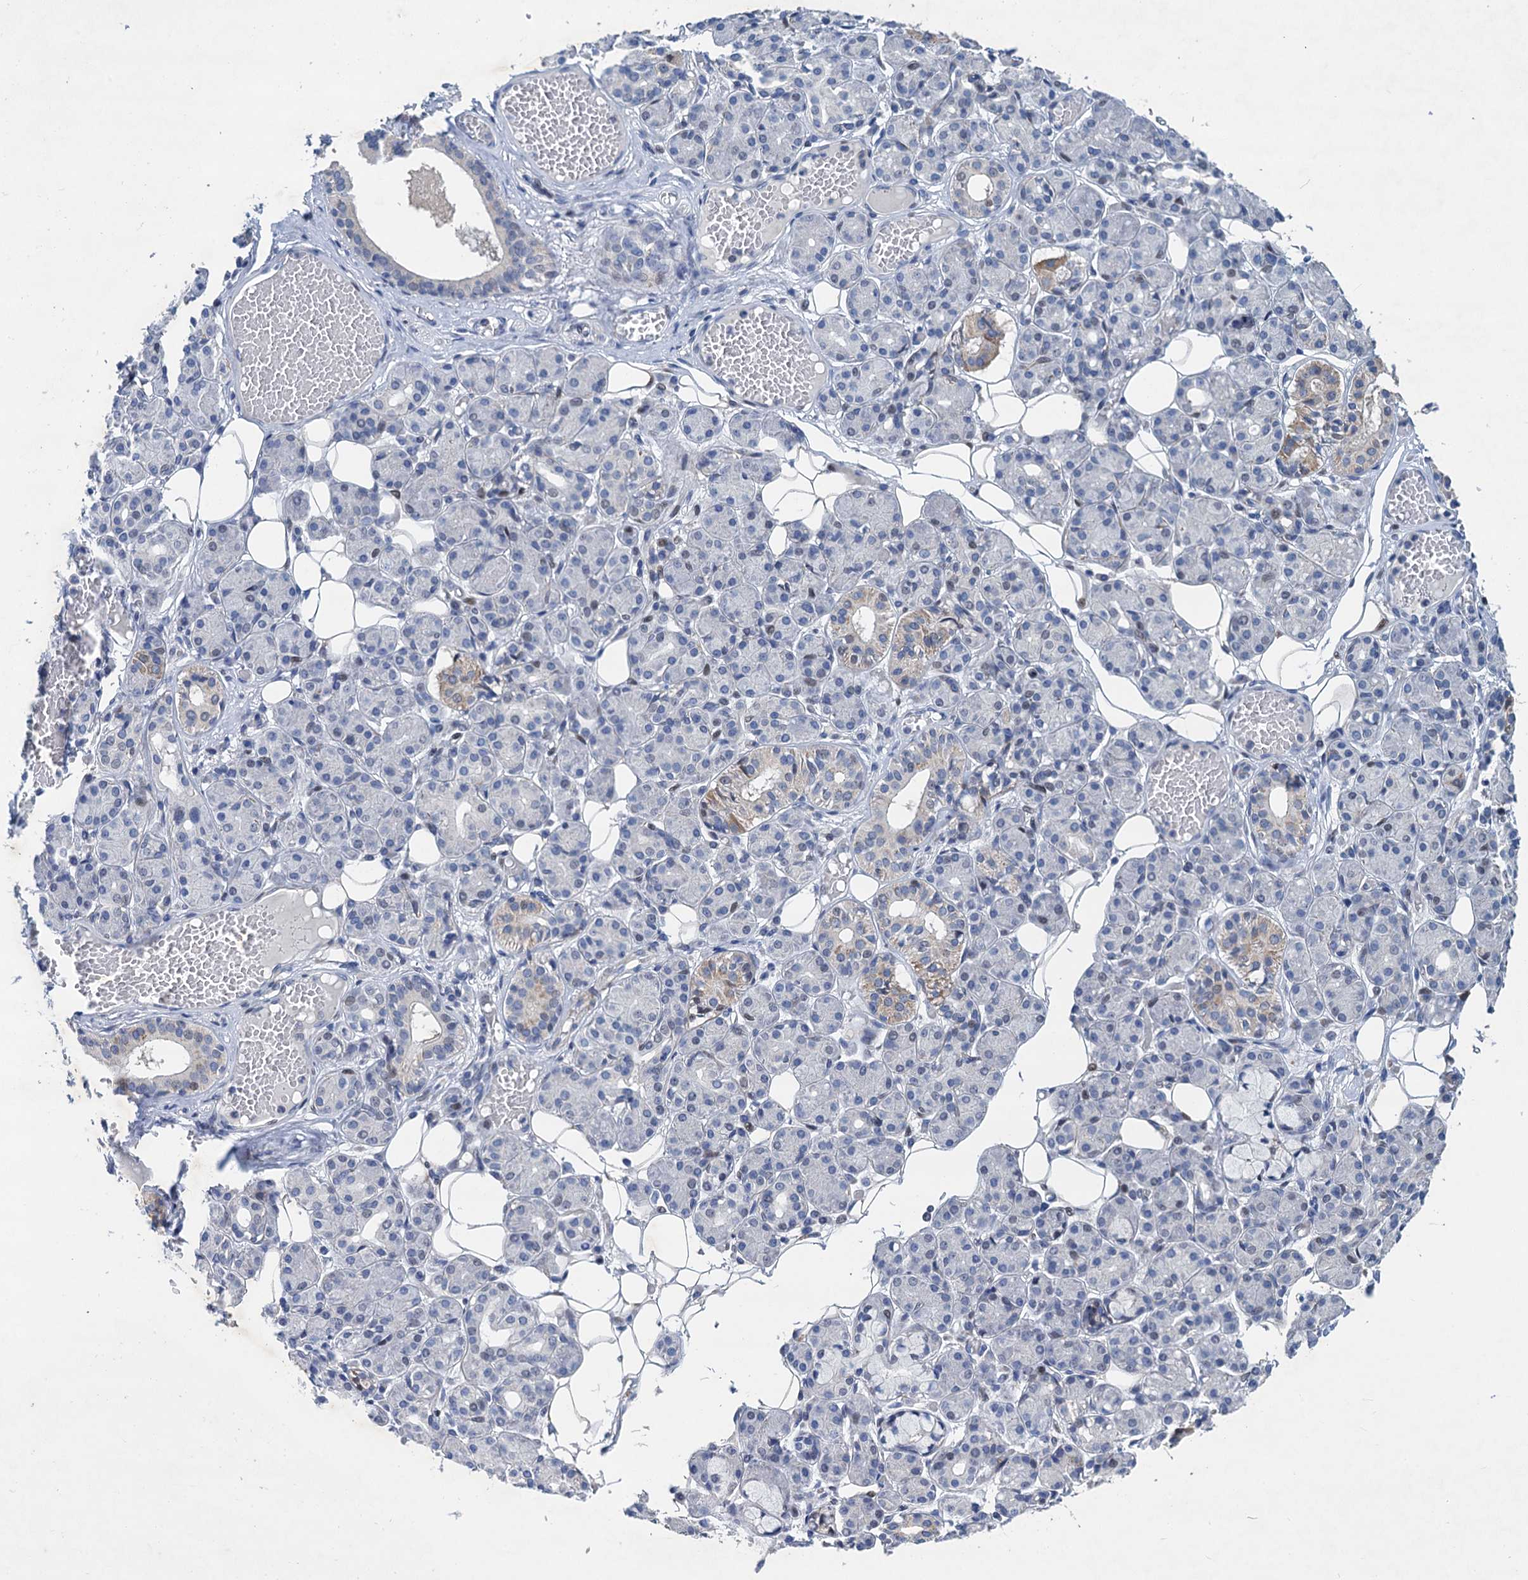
{"staining": {"intensity": "weak", "quantity": "<25%", "location": "cytoplasmic/membranous"}, "tissue": "salivary gland", "cell_type": "Glandular cells", "image_type": "normal", "snomed": [{"axis": "morphology", "description": "Normal tissue, NOS"}, {"axis": "topography", "description": "Salivary gland"}], "caption": "This is an immunohistochemistry photomicrograph of normal human salivary gland. There is no expression in glandular cells.", "gene": "ESYT3", "patient": {"sex": "male", "age": 63}}